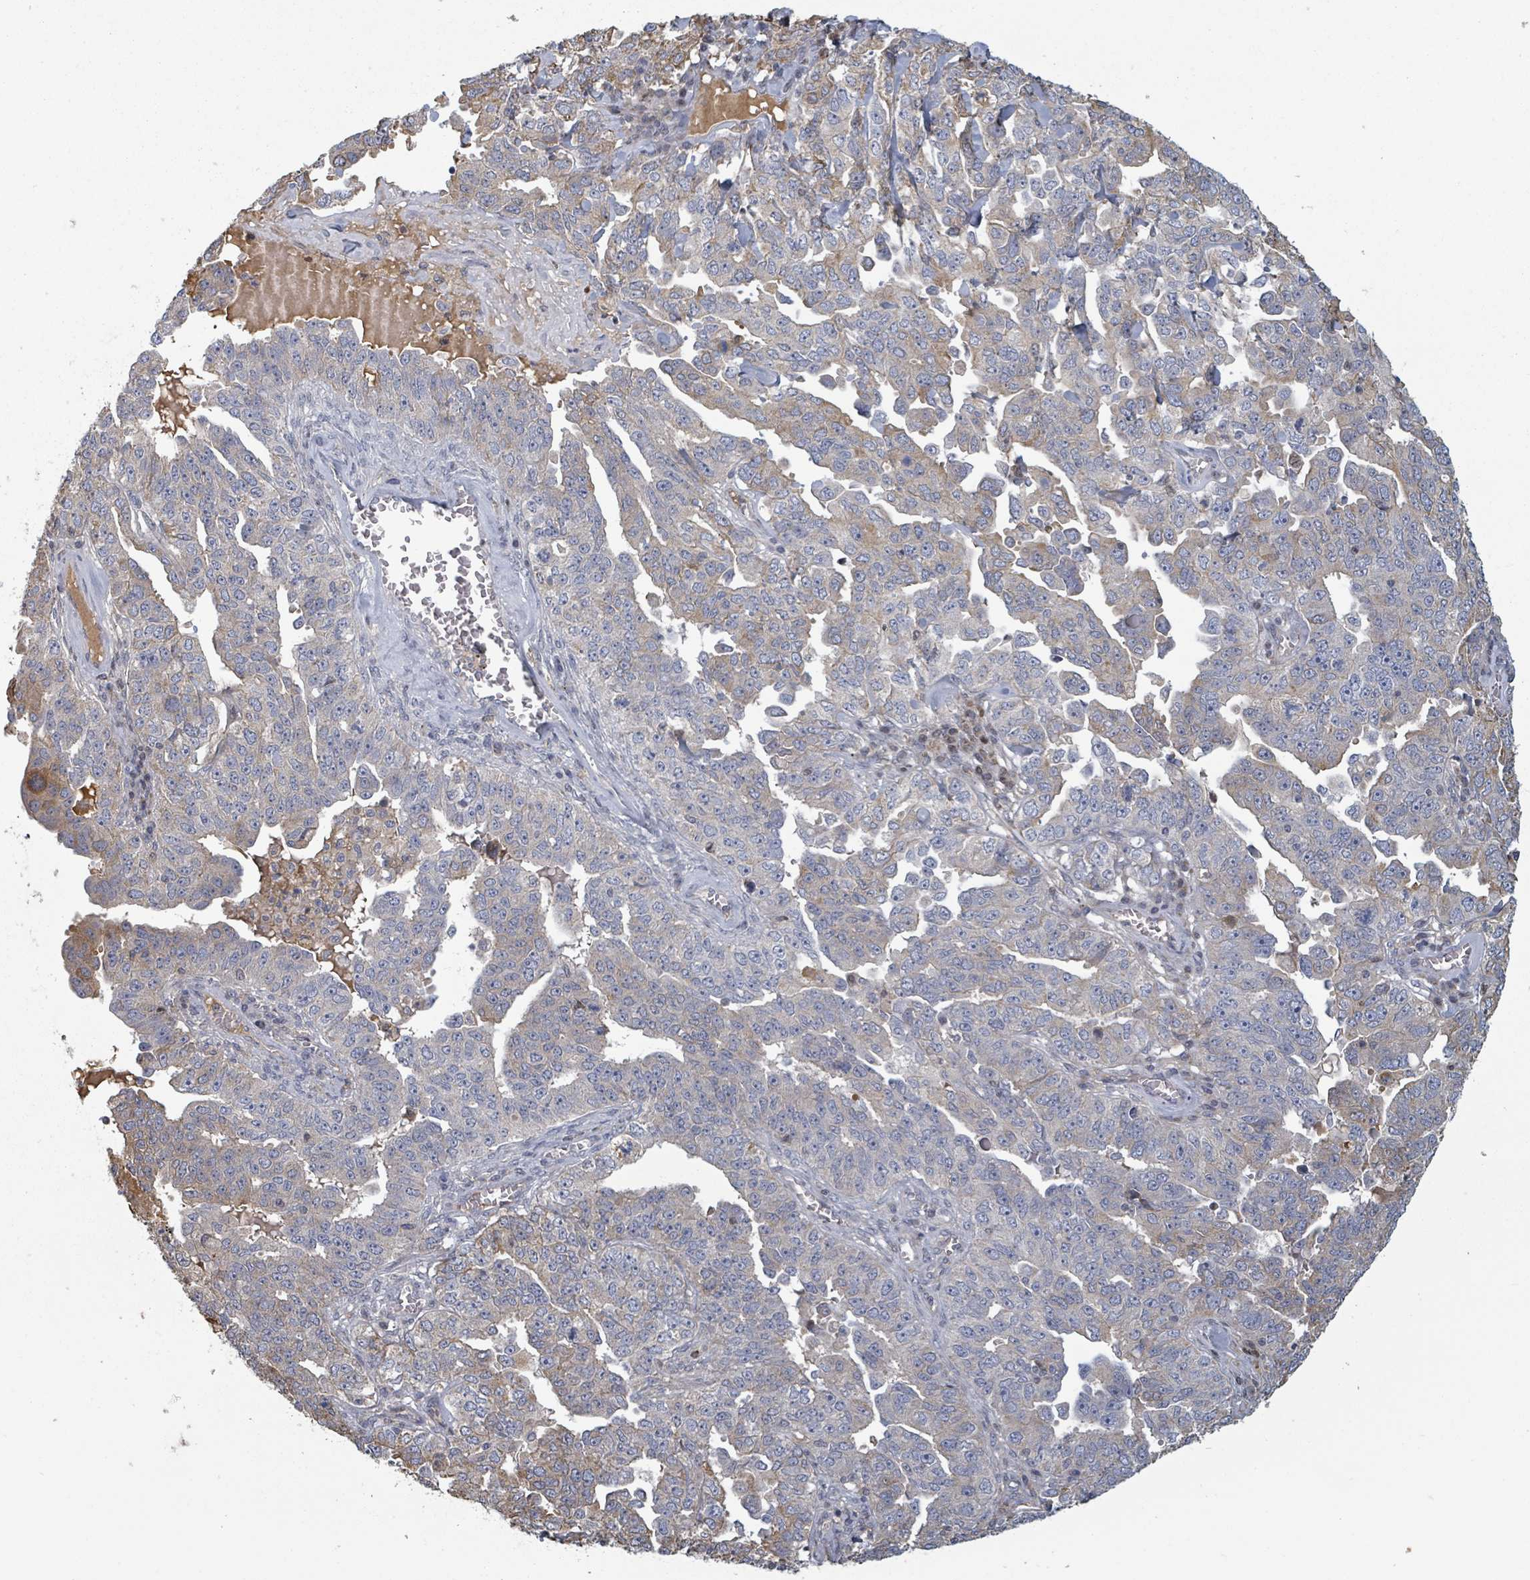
{"staining": {"intensity": "moderate", "quantity": "<25%", "location": "cytoplasmic/membranous"}, "tissue": "ovarian cancer", "cell_type": "Tumor cells", "image_type": "cancer", "snomed": [{"axis": "morphology", "description": "Carcinoma, endometroid"}, {"axis": "topography", "description": "Ovary"}], "caption": "This histopathology image reveals immunohistochemistry staining of ovarian cancer (endometroid carcinoma), with low moderate cytoplasmic/membranous expression in about <25% of tumor cells.", "gene": "GABBR1", "patient": {"sex": "female", "age": 62}}